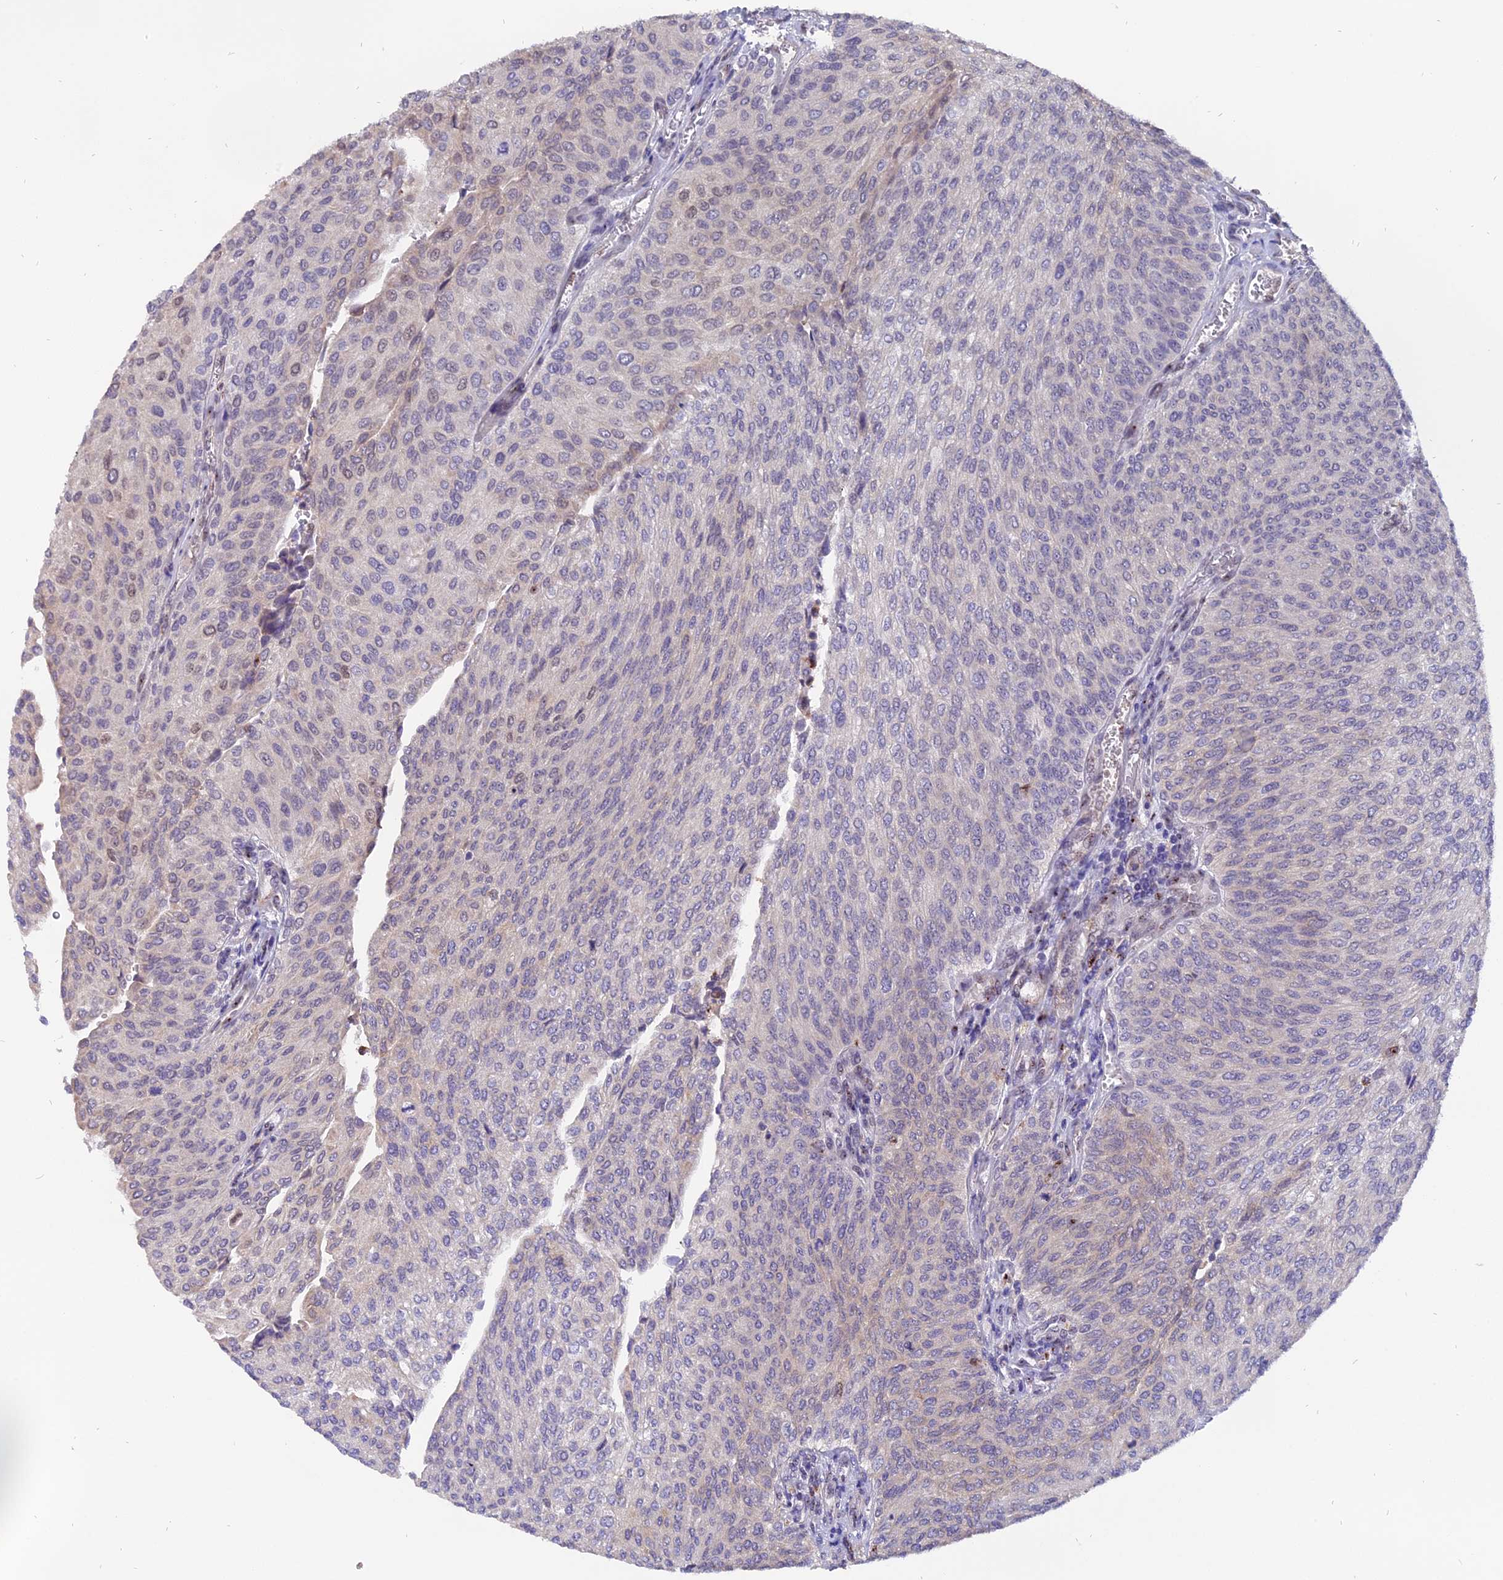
{"staining": {"intensity": "moderate", "quantity": "<25%", "location": "nuclear"}, "tissue": "urothelial cancer", "cell_type": "Tumor cells", "image_type": "cancer", "snomed": [{"axis": "morphology", "description": "Urothelial carcinoma, High grade"}, {"axis": "topography", "description": "Urinary bladder"}], "caption": "An image showing moderate nuclear staining in approximately <25% of tumor cells in urothelial cancer, as visualized by brown immunohistochemical staining.", "gene": "FAM118B", "patient": {"sex": "female", "age": 79}}